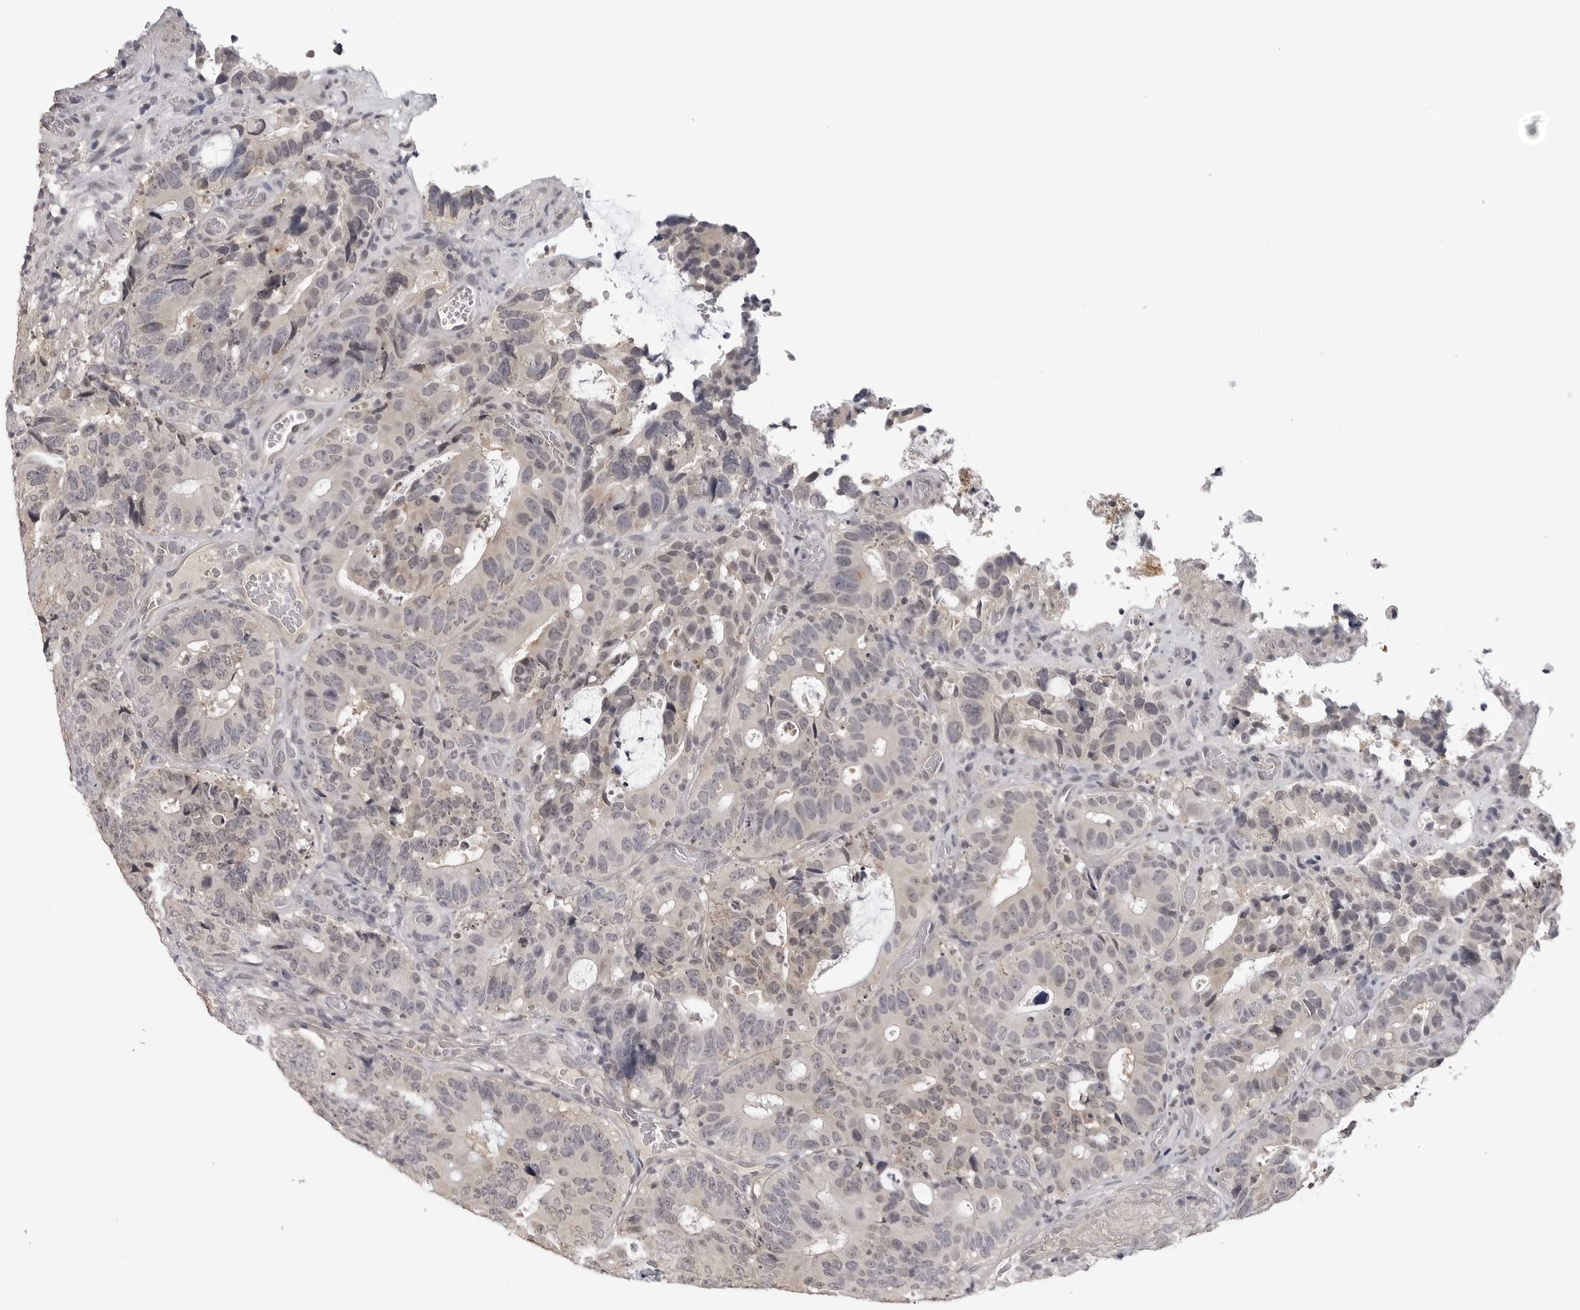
{"staining": {"intensity": "negative", "quantity": "none", "location": "none"}, "tissue": "colorectal cancer", "cell_type": "Tumor cells", "image_type": "cancer", "snomed": [{"axis": "morphology", "description": "Adenocarcinoma, NOS"}, {"axis": "topography", "description": "Colon"}], "caption": "This histopathology image is of colorectal adenocarcinoma stained with immunohistochemistry to label a protein in brown with the nuclei are counter-stained blue. There is no staining in tumor cells.", "gene": "CDK20", "patient": {"sex": "male", "age": 83}}